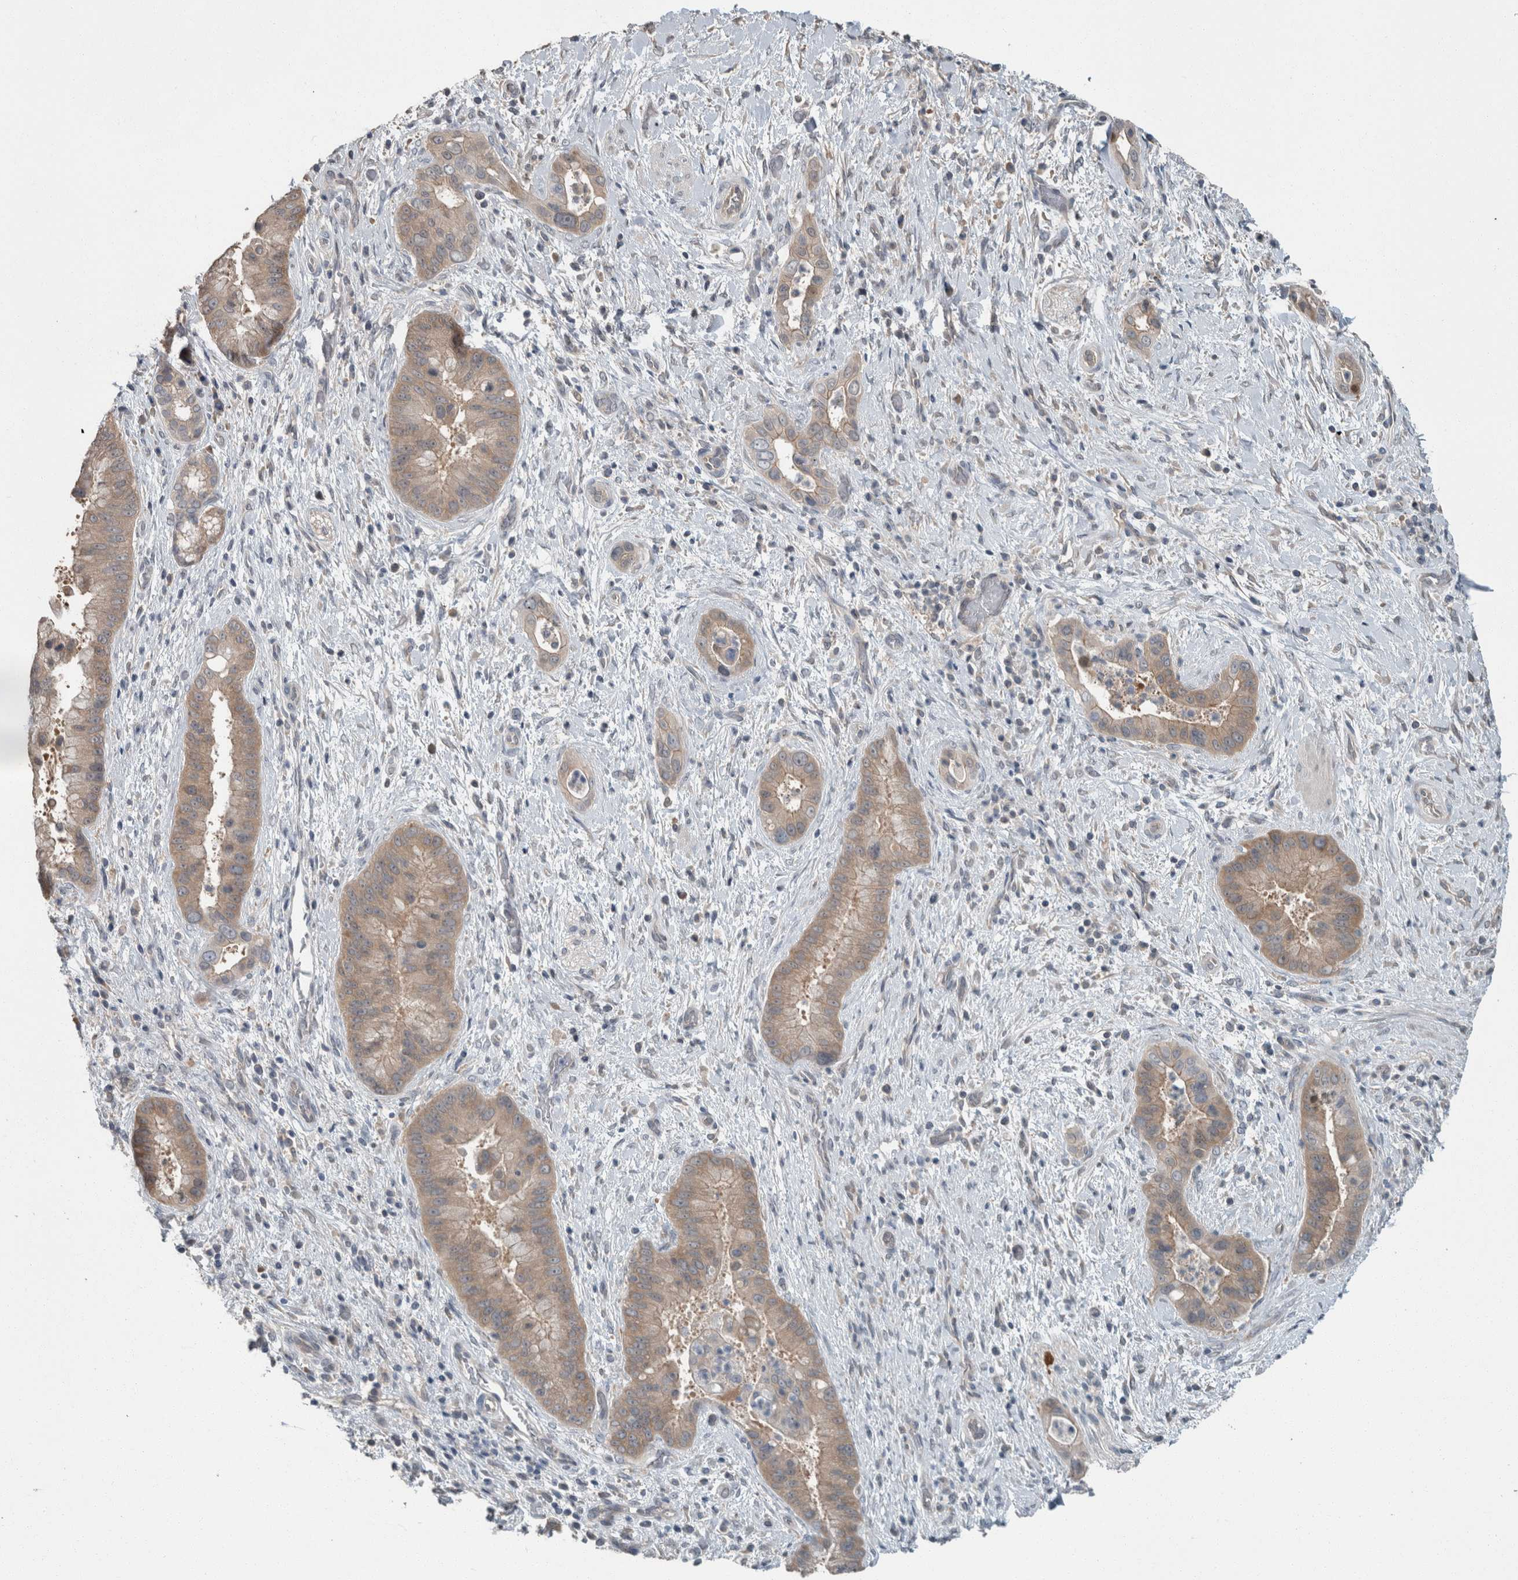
{"staining": {"intensity": "weak", "quantity": ">75%", "location": "cytoplasmic/membranous"}, "tissue": "liver cancer", "cell_type": "Tumor cells", "image_type": "cancer", "snomed": [{"axis": "morphology", "description": "Cholangiocarcinoma"}, {"axis": "topography", "description": "Liver"}], "caption": "Human liver cancer stained with a protein marker reveals weak staining in tumor cells.", "gene": "KNTC1", "patient": {"sex": "female", "age": 54}}